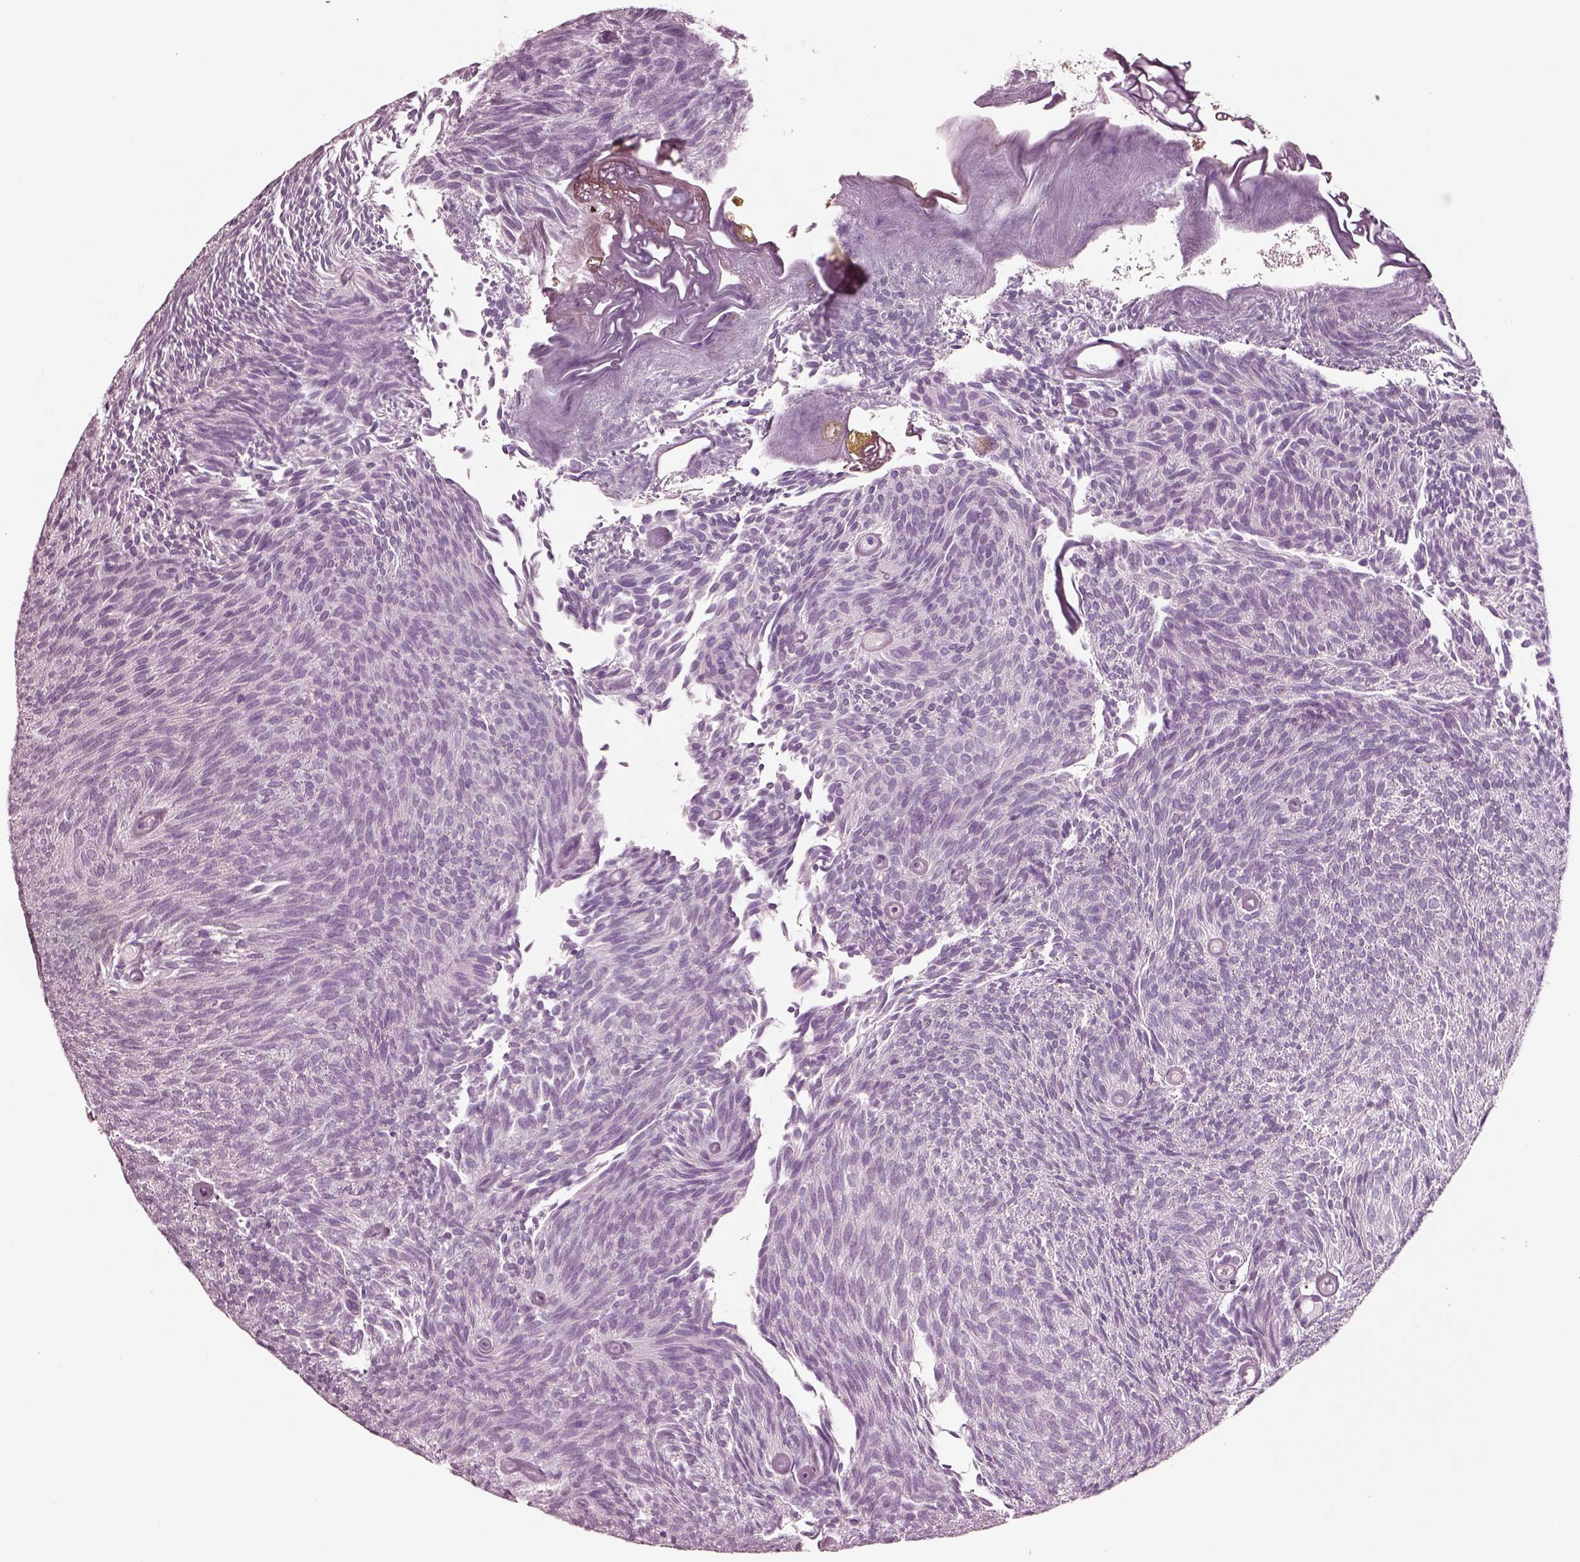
{"staining": {"intensity": "negative", "quantity": "none", "location": "none"}, "tissue": "urothelial cancer", "cell_type": "Tumor cells", "image_type": "cancer", "snomed": [{"axis": "morphology", "description": "Urothelial carcinoma, Low grade"}, {"axis": "topography", "description": "Urinary bladder"}], "caption": "Protein analysis of urothelial cancer displays no significant staining in tumor cells. The staining was performed using DAB to visualize the protein expression in brown, while the nuclei were stained in blue with hematoxylin (Magnification: 20x).", "gene": "NMRK2", "patient": {"sex": "male", "age": 77}}